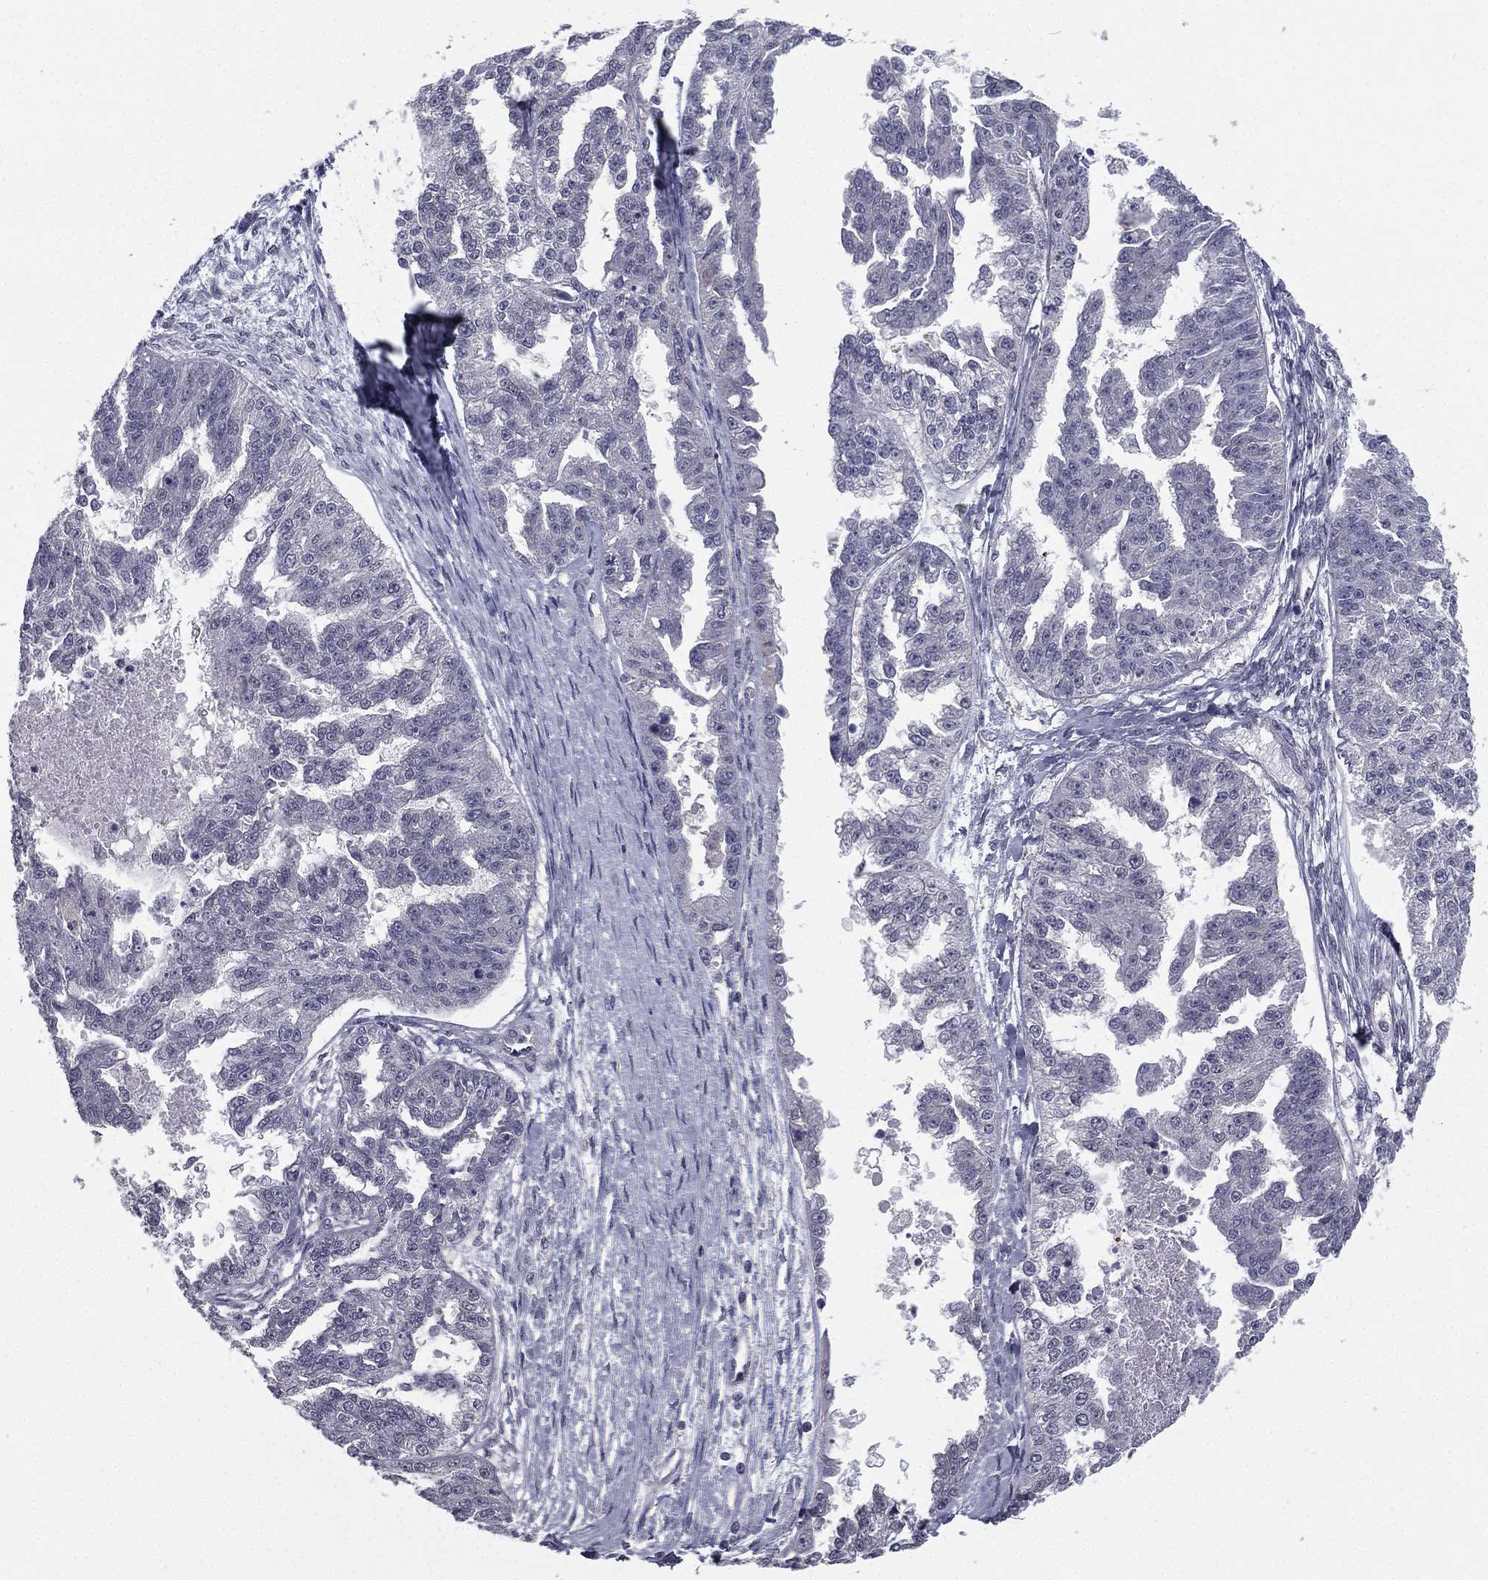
{"staining": {"intensity": "negative", "quantity": "none", "location": "none"}, "tissue": "ovarian cancer", "cell_type": "Tumor cells", "image_type": "cancer", "snomed": [{"axis": "morphology", "description": "Cystadenocarcinoma, serous, NOS"}, {"axis": "topography", "description": "Ovary"}], "caption": "Immunohistochemistry (IHC) of human ovarian cancer (serous cystadenocarcinoma) shows no expression in tumor cells.", "gene": "ACTRT2", "patient": {"sex": "female", "age": 58}}